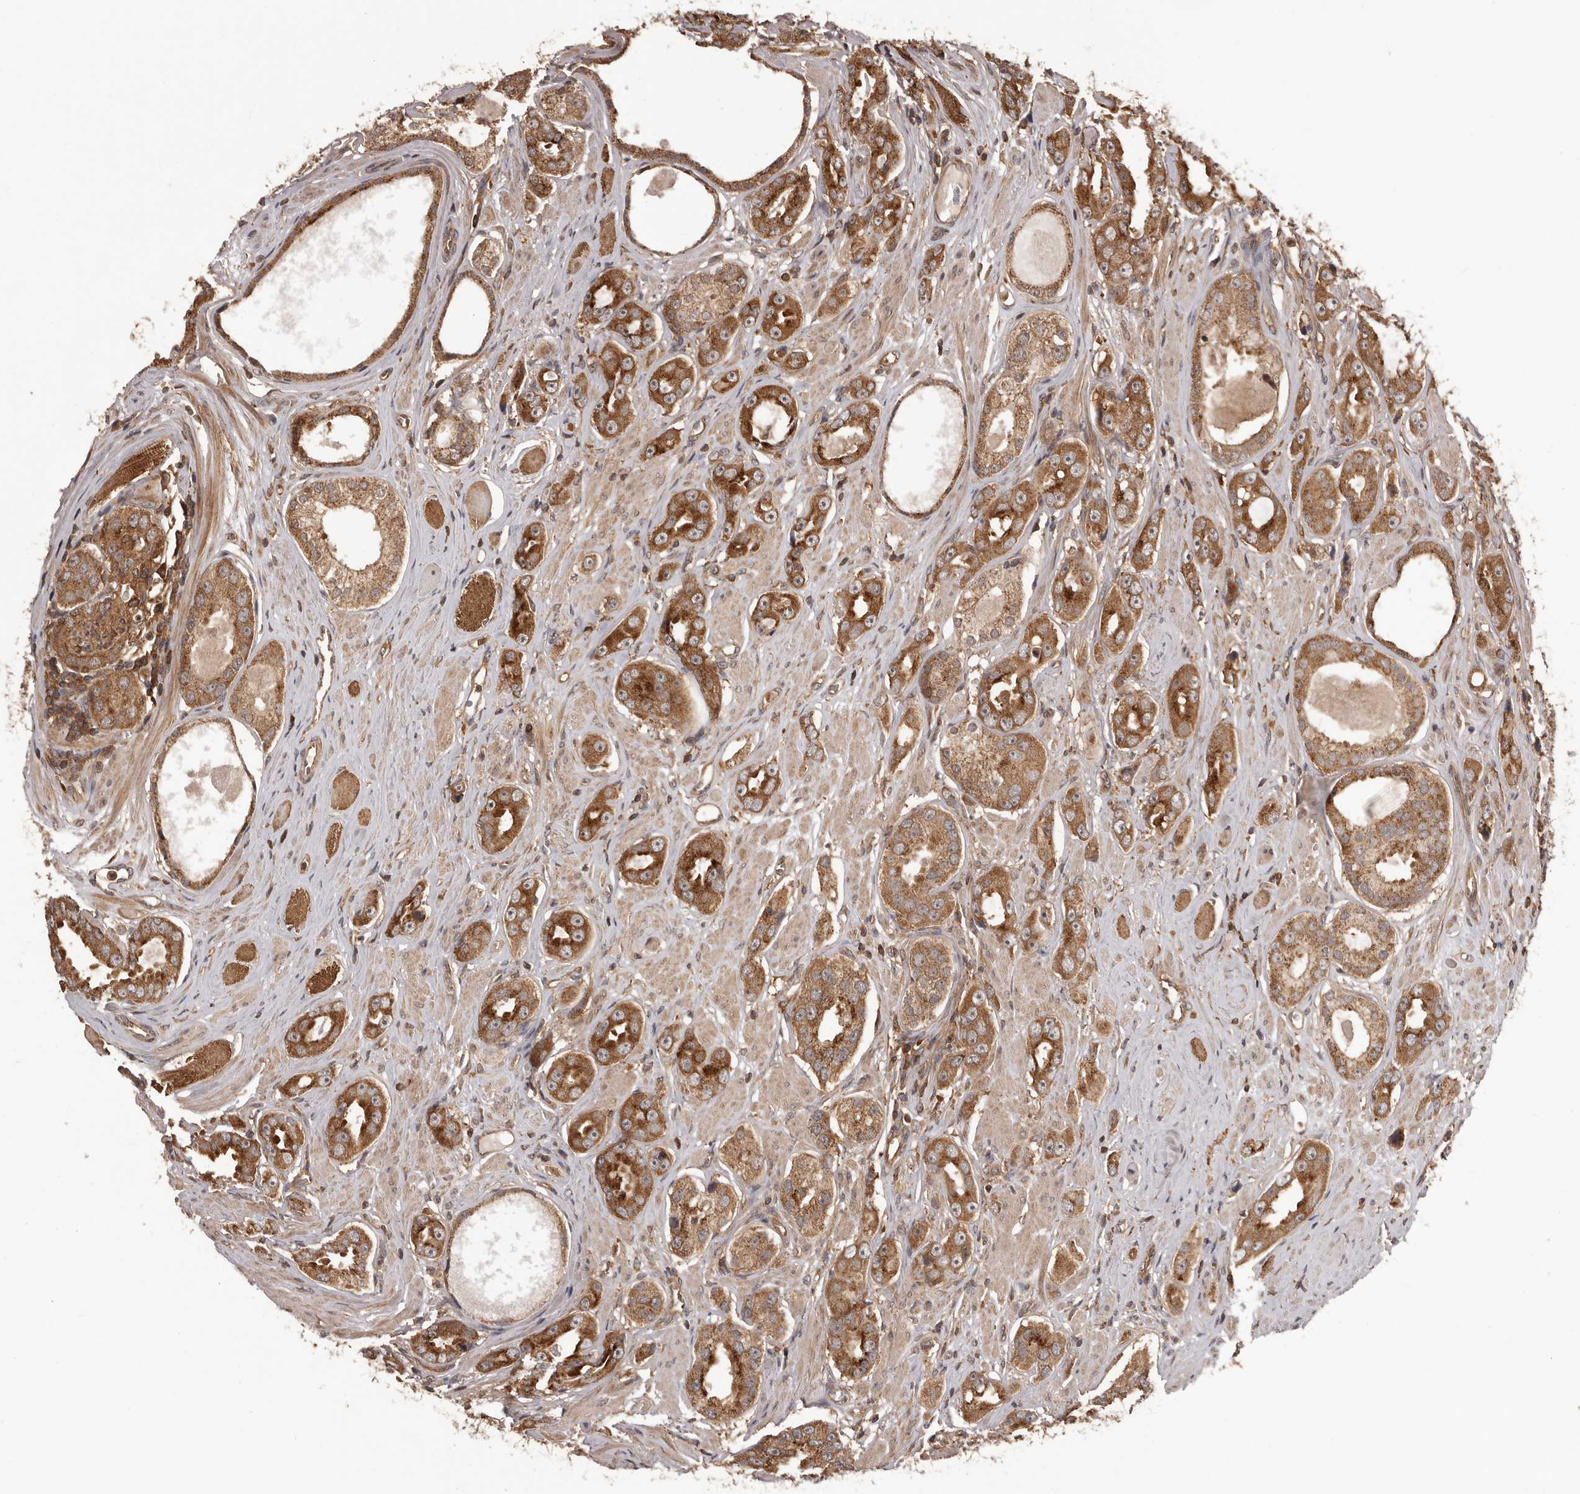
{"staining": {"intensity": "moderate", "quantity": ">75%", "location": "cytoplasmic/membranous"}, "tissue": "prostate cancer", "cell_type": "Tumor cells", "image_type": "cancer", "snomed": [{"axis": "morphology", "description": "Adenocarcinoma, Medium grade"}, {"axis": "topography", "description": "Prostate"}], "caption": "Protein analysis of prostate cancer (medium-grade adenocarcinoma) tissue exhibits moderate cytoplasmic/membranous positivity in approximately >75% of tumor cells.", "gene": "HBS1L", "patient": {"sex": "male", "age": 53}}